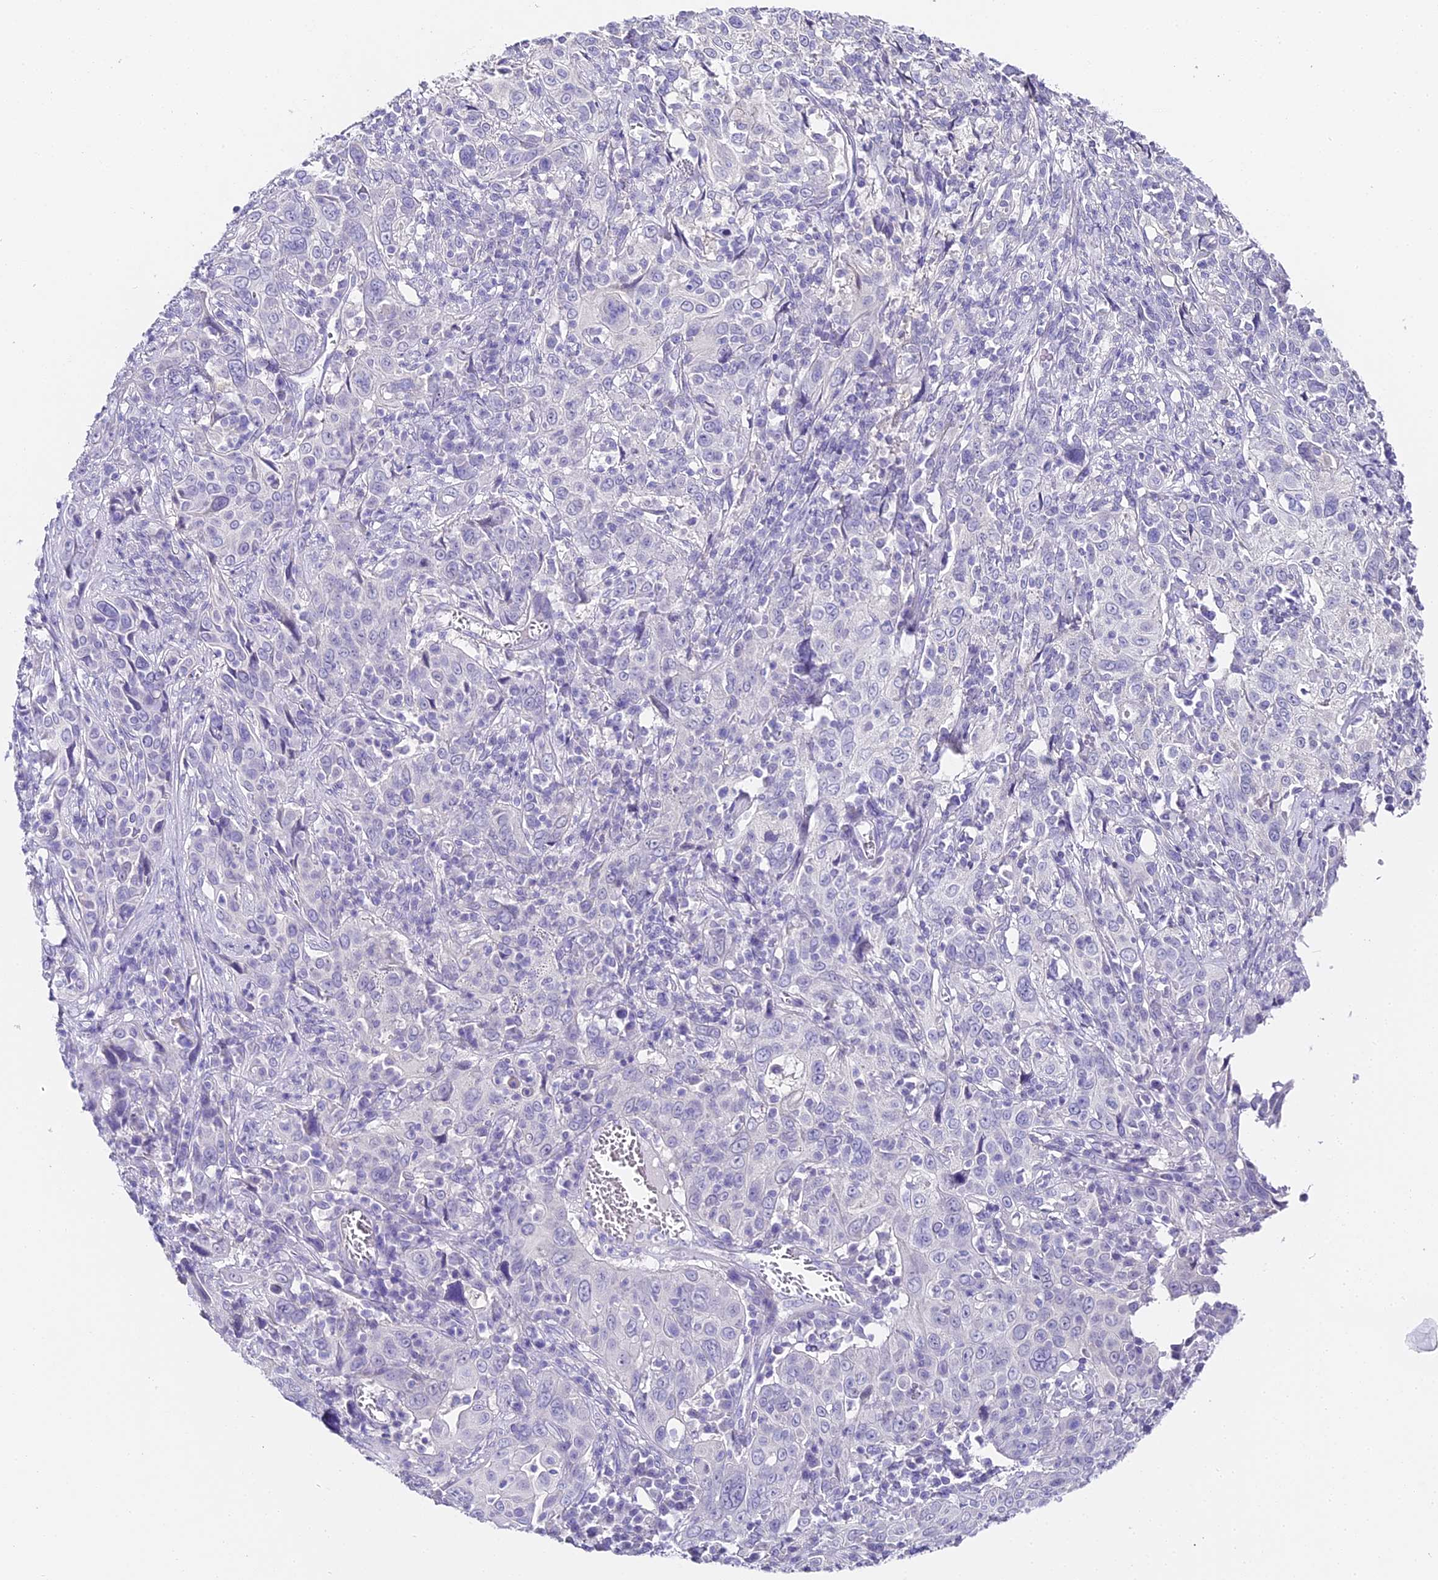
{"staining": {"intensity": "negative", "quantity": "none", "location": "none"}, "tissue": "cervical cancer", "cell_type": "Tumor cells", "image_type": "cancer", "snomed": [{"axis": "morphology", "description": "Squamous cell carcinoma, NOS"}, {"axis": "topography", "description": "Cervix"}], "caption": "There is no significant positivity in tumor cells of cervical squamous cell carcinoma.", "gene": "ABHD14A-ACY1", "patient": {"sex": "female", "age": 46}}